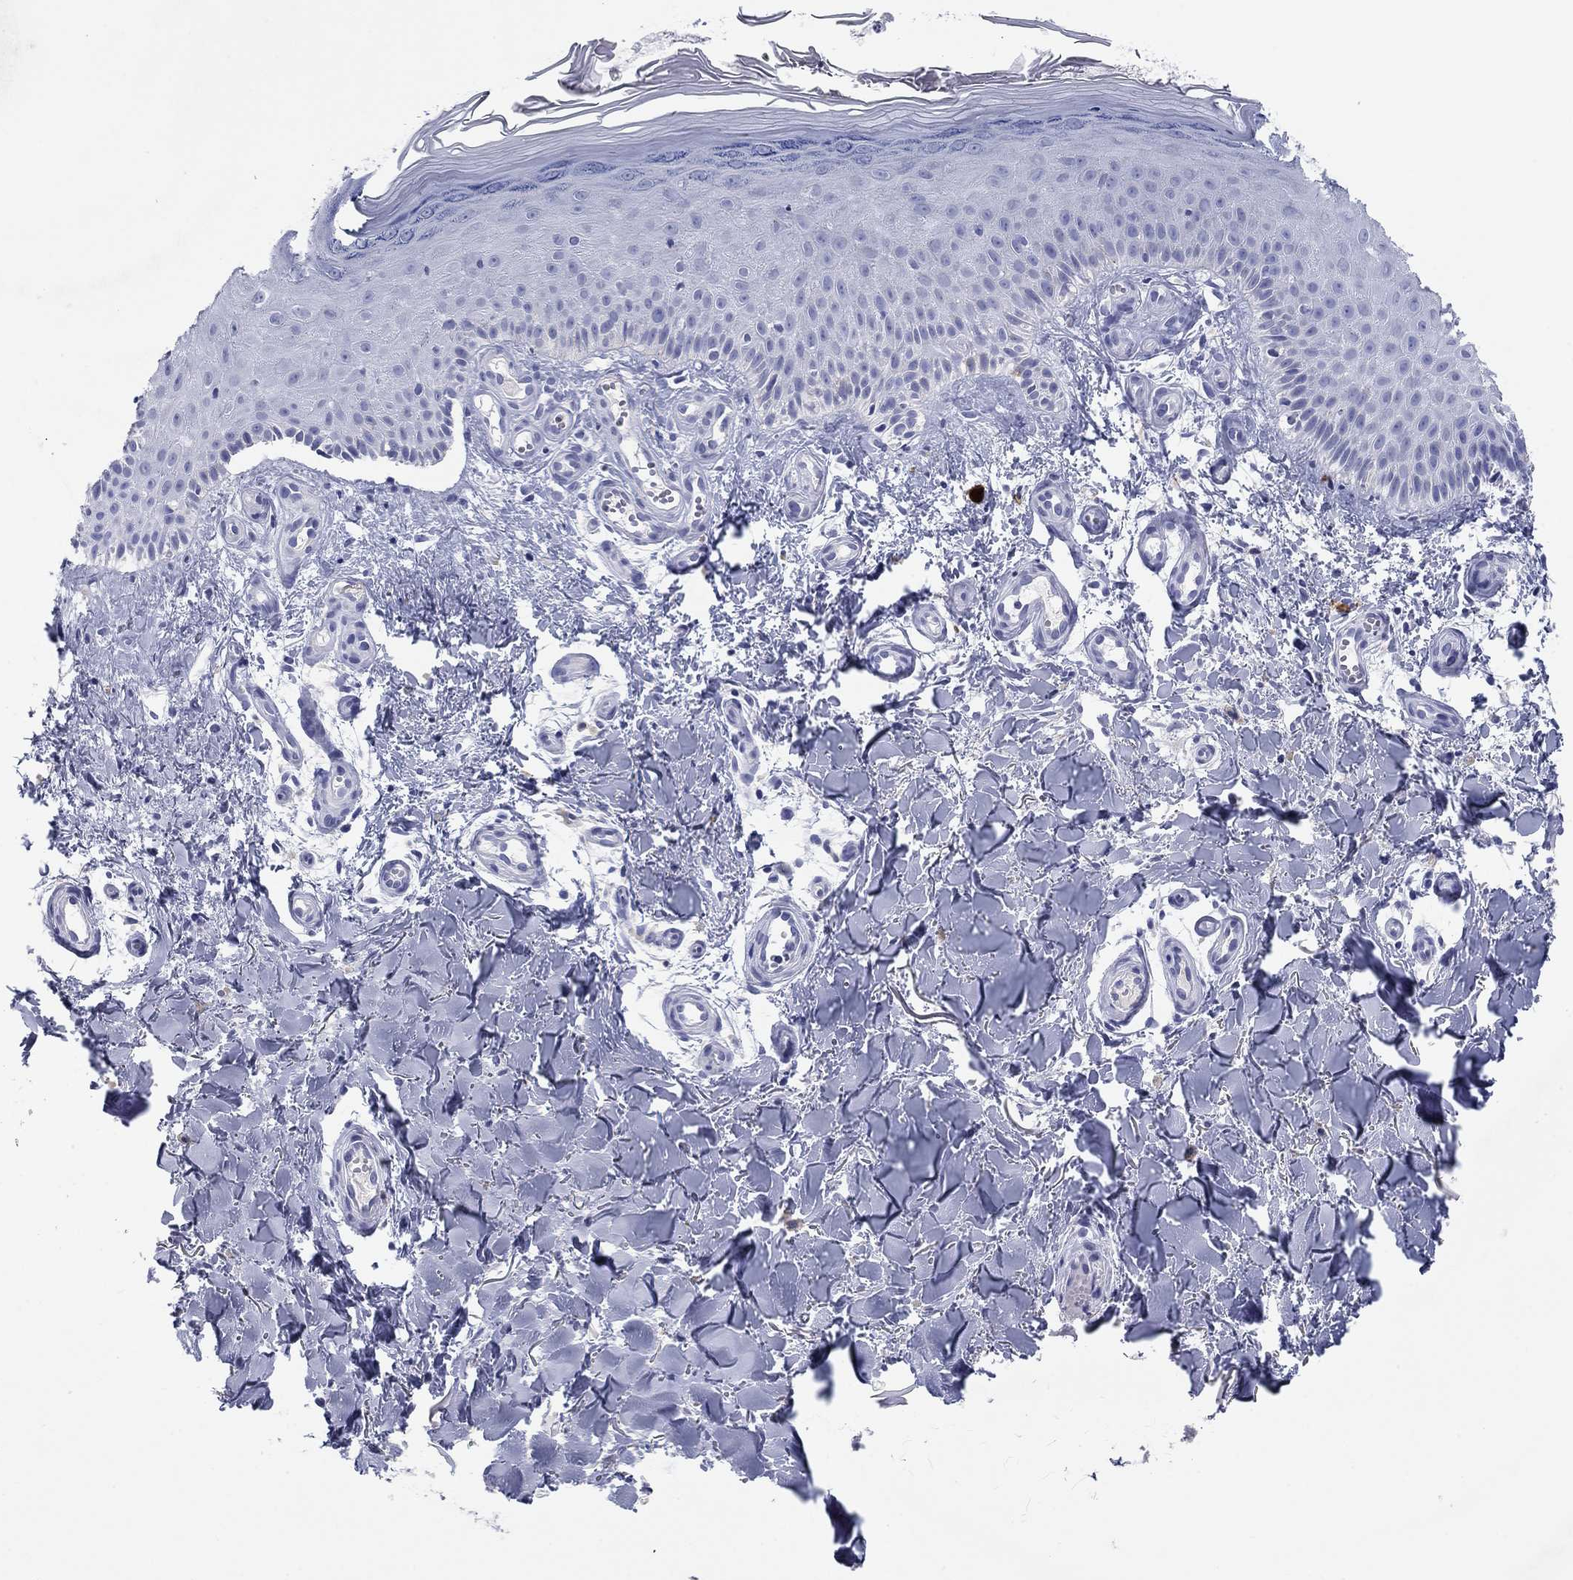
{"staining": {"intensity": "negative", "quantity": "none", "location": "none"}, "tissue": "melanoma", "cell_type": "Tumor cells", "image_type": "cancer", "snomed": [{"axis": "morphology", "description": "Malignant melanoma, NOS"}, {"axis": "topography", "description": "Skin"}], "caption": "Tumor cells are negative for brown protein staining in malignant melanoma.", "gene": "KCNH1", "patient": {"sex": "female", "age": 53}}